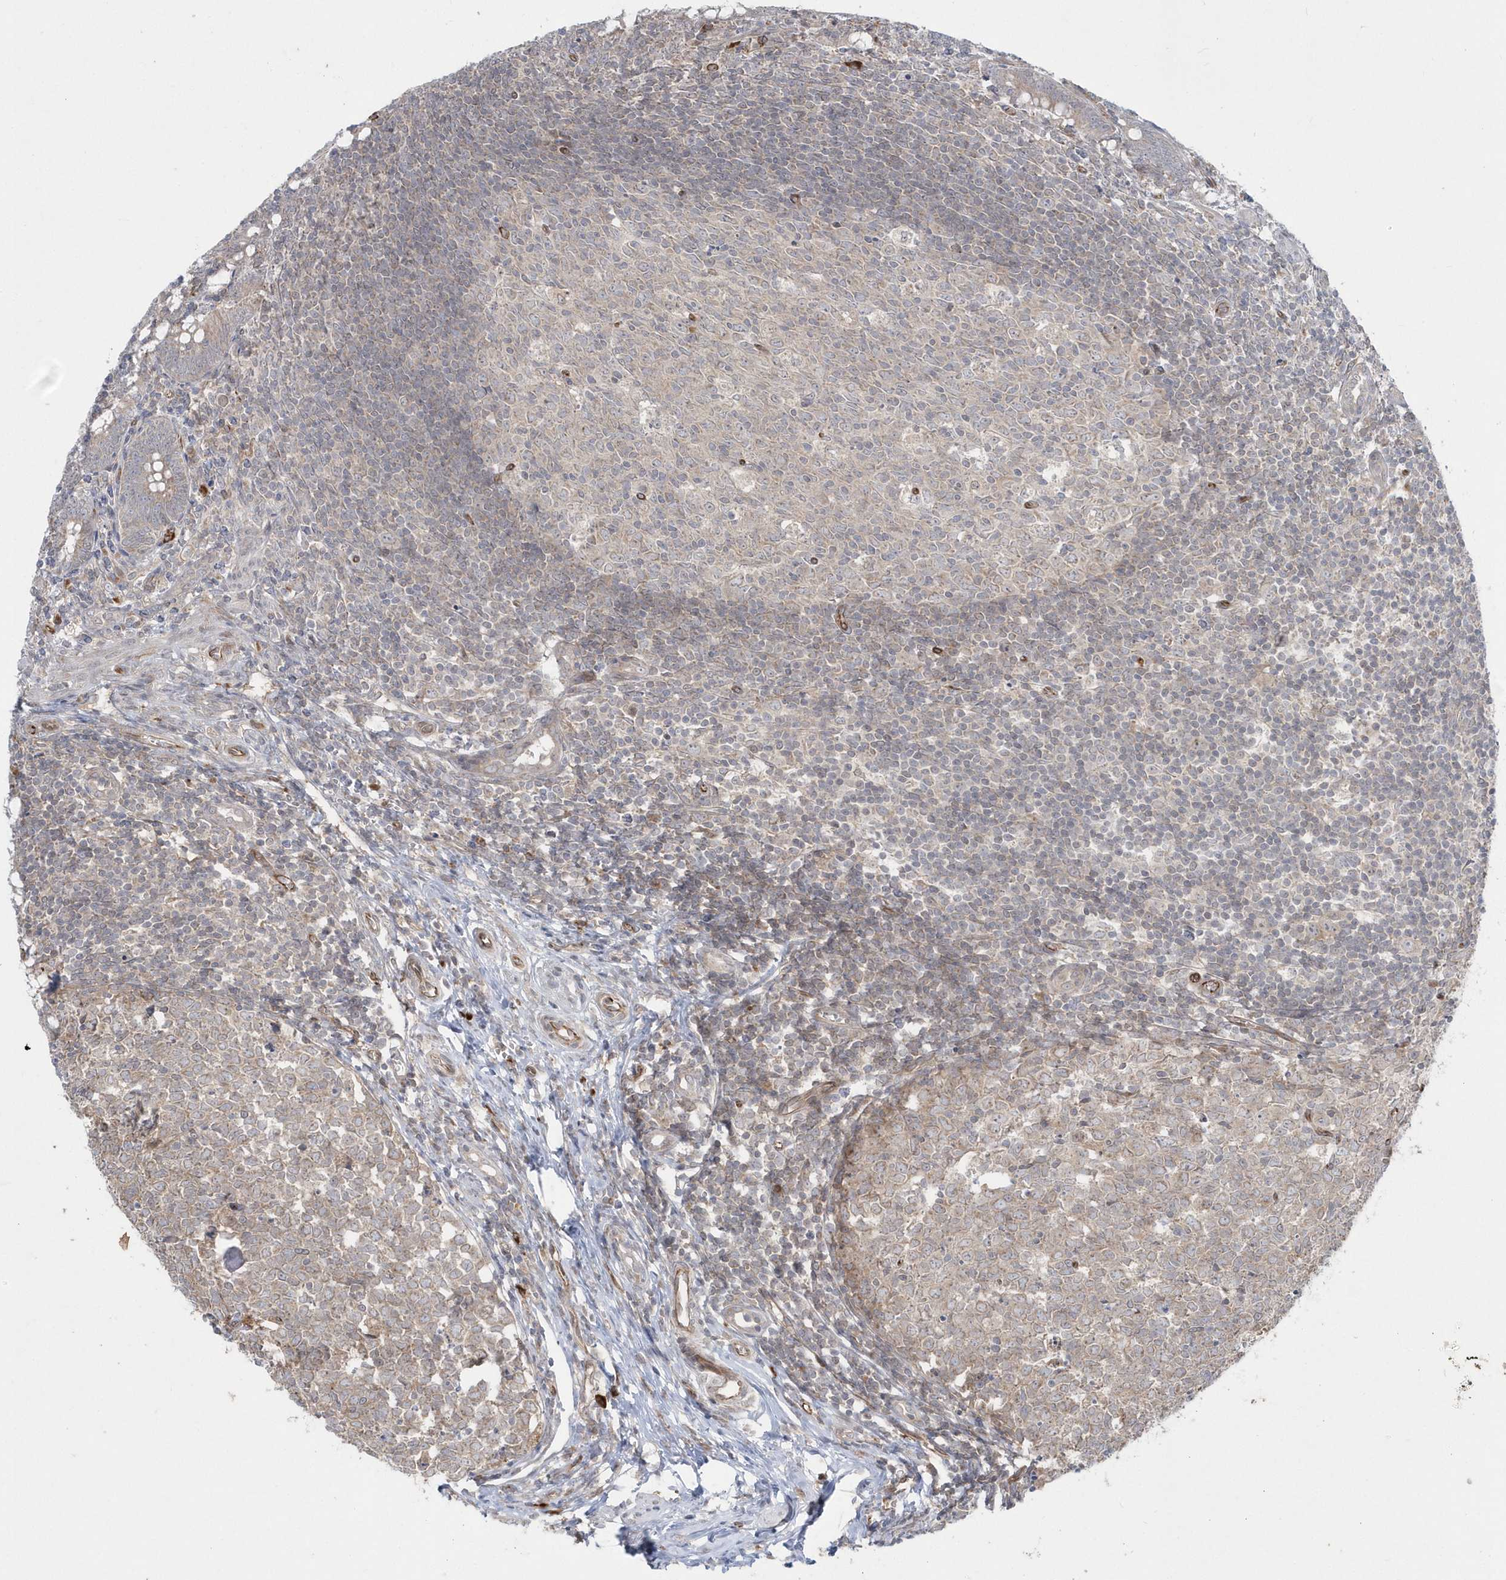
{"staining": {"intensity": "moderate", "quantity": ">75%", "location": "cytoplasmic/membranous"}, "tissue": "appendix", "cell_type": "Glandular cells", "image_type": "normal", "snomed": [{"axis": "morphology", "description": "Normal tissue, NOS"}, {"axis": "topography", "description": "Appendix"}], "caption": "Human appendix stained with a brown dye demonstrates moderate cytoplasmic/membranous positive expression in about >75% of glandular cells.", "gene": "DHX57", "patient": {"sex": "male", "age": 14}}